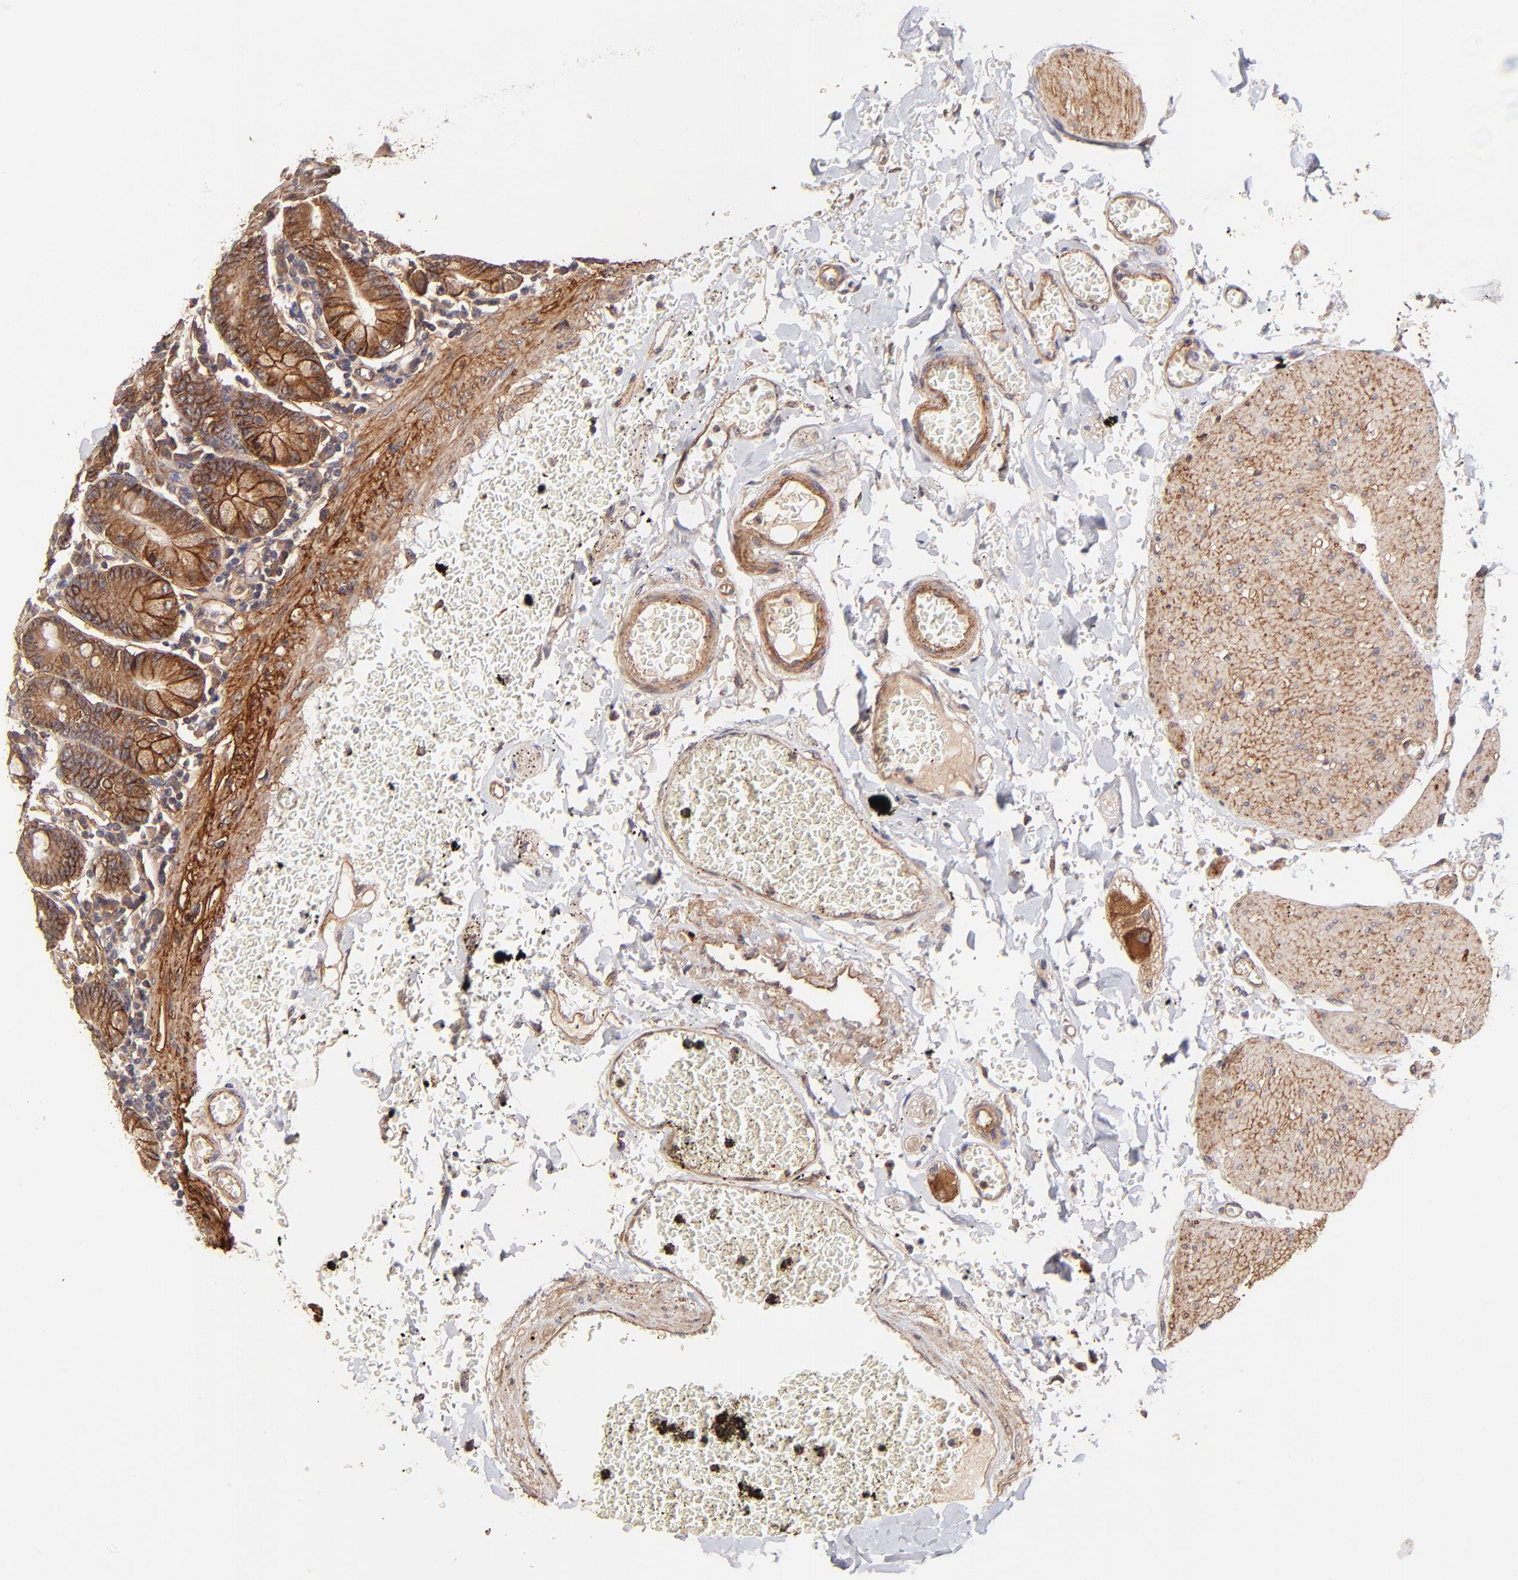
{"staining": {"intensity": "strong", "quantity": ">75%", "location": "cytoplasmic/membranous"}, "tissue": "small intestine", "cell_type": "Glandular cells", "image_type": "normal", "snomed": [{"axis": "morphology", "description": "Normal tissue, NOS"}, {"axis": "topography", "description": "Small intestine"}], "caption": "Immunohistochemical staining of benign small intestine displays strong cytoplasmic/membranous protein expression in approximately >75% of glandular cells. (DAB (3,3'-diaminobenzidine) IHC, brown staining for protein, blue staining for nuclei).", "gene": "ITGB1", "patient": {"sex": "male", "age": 71}}